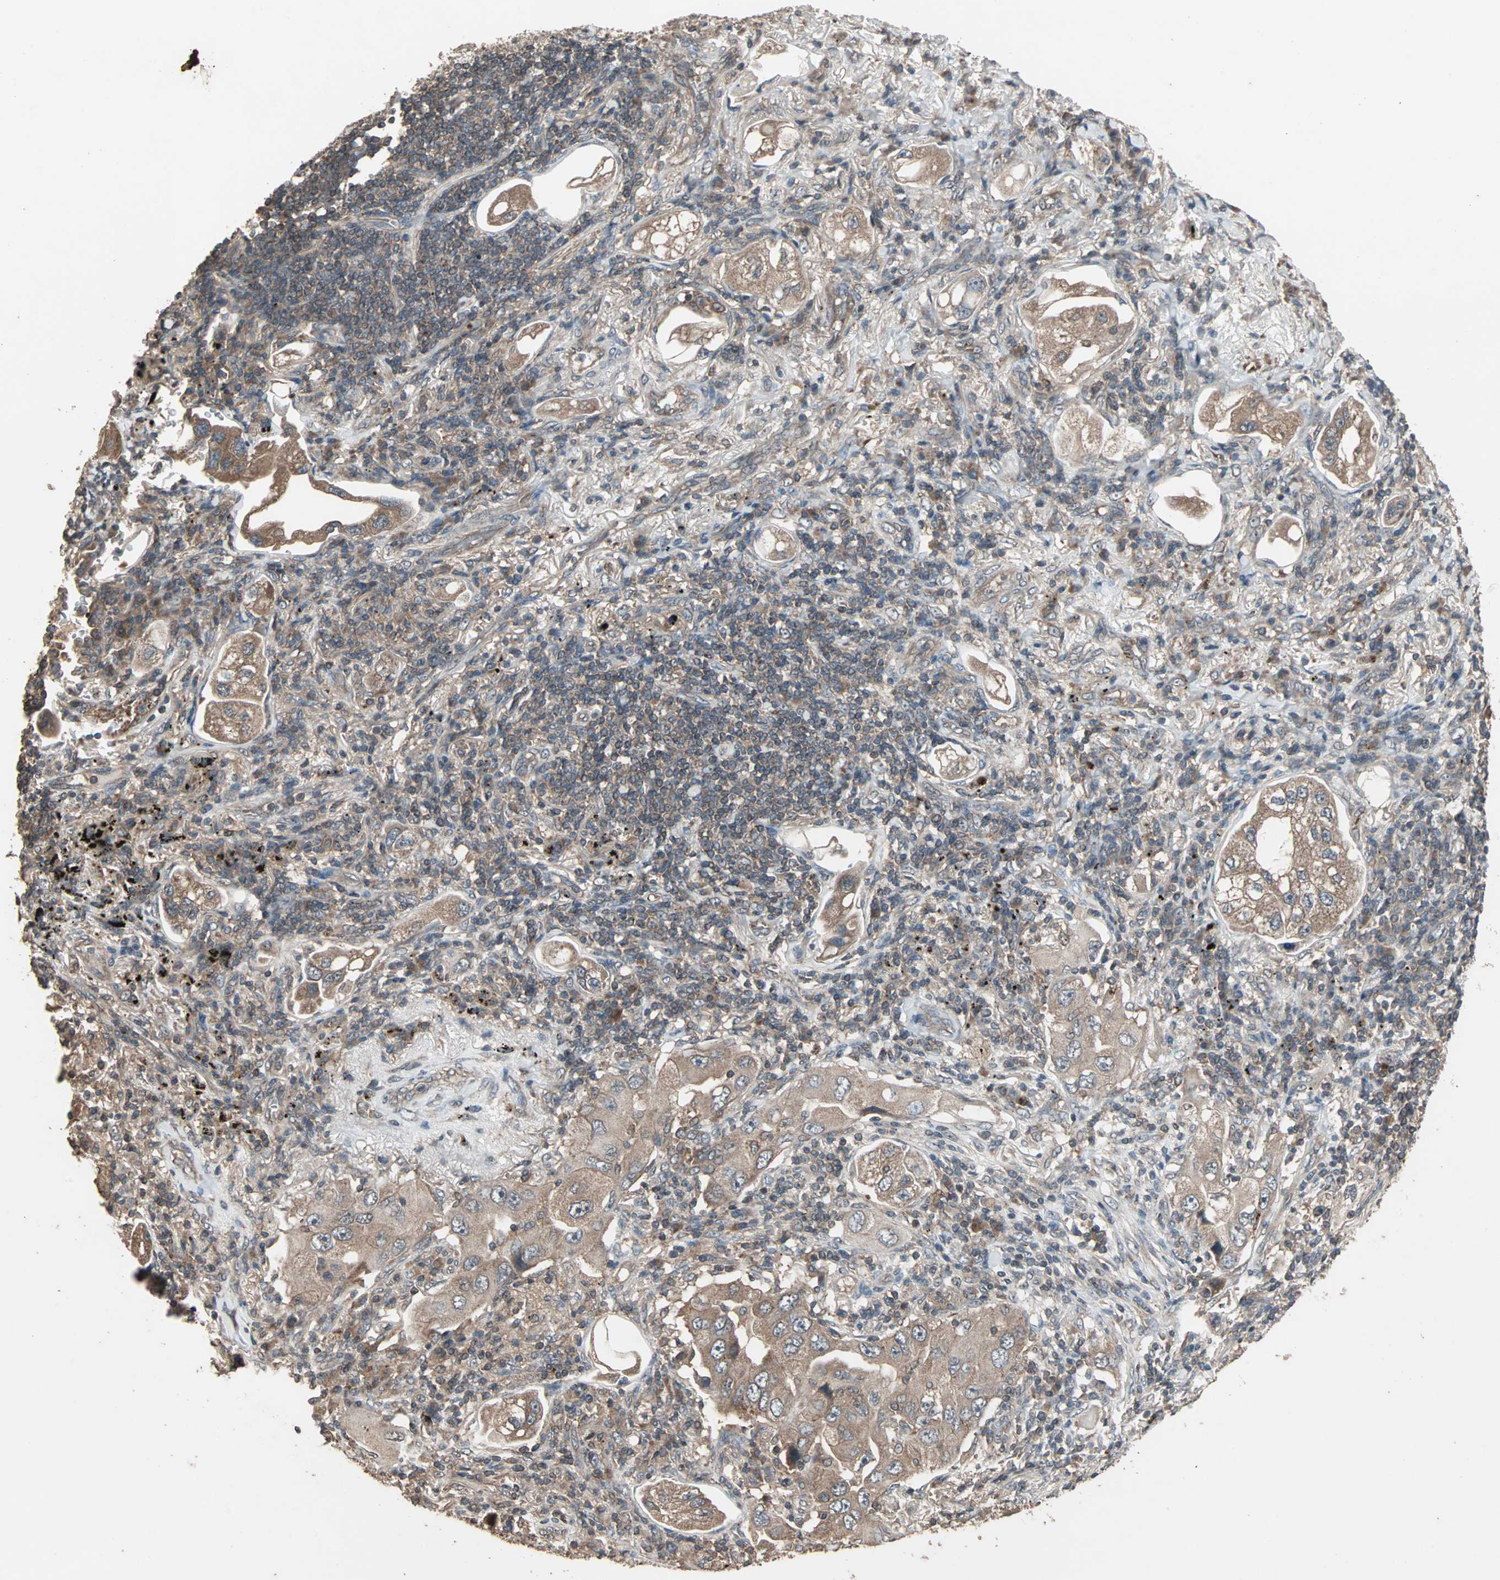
{"staining": {"intensity": "moderate", "quantity": ">75%", "location": "cytoplasmic/membranous"}, "tissue": "lung cancer", "cell_type": "Tumor cells", "image_type": "cancer", "snomed": [{"axis": "morphology", "description": "Adenocarcinoma, NOS"}, {"axis": "topography", "description": "Lung"}], "caption": "A brown stain labels moderate cytoplasmic/membranous expression of a protein in human lung adenocarcinoma tumor cells. The protein is shown in brown color, while the nuclei are stained blue.", "gene": "UBAC1", "patient": {"sex": "female", "age": 65}}